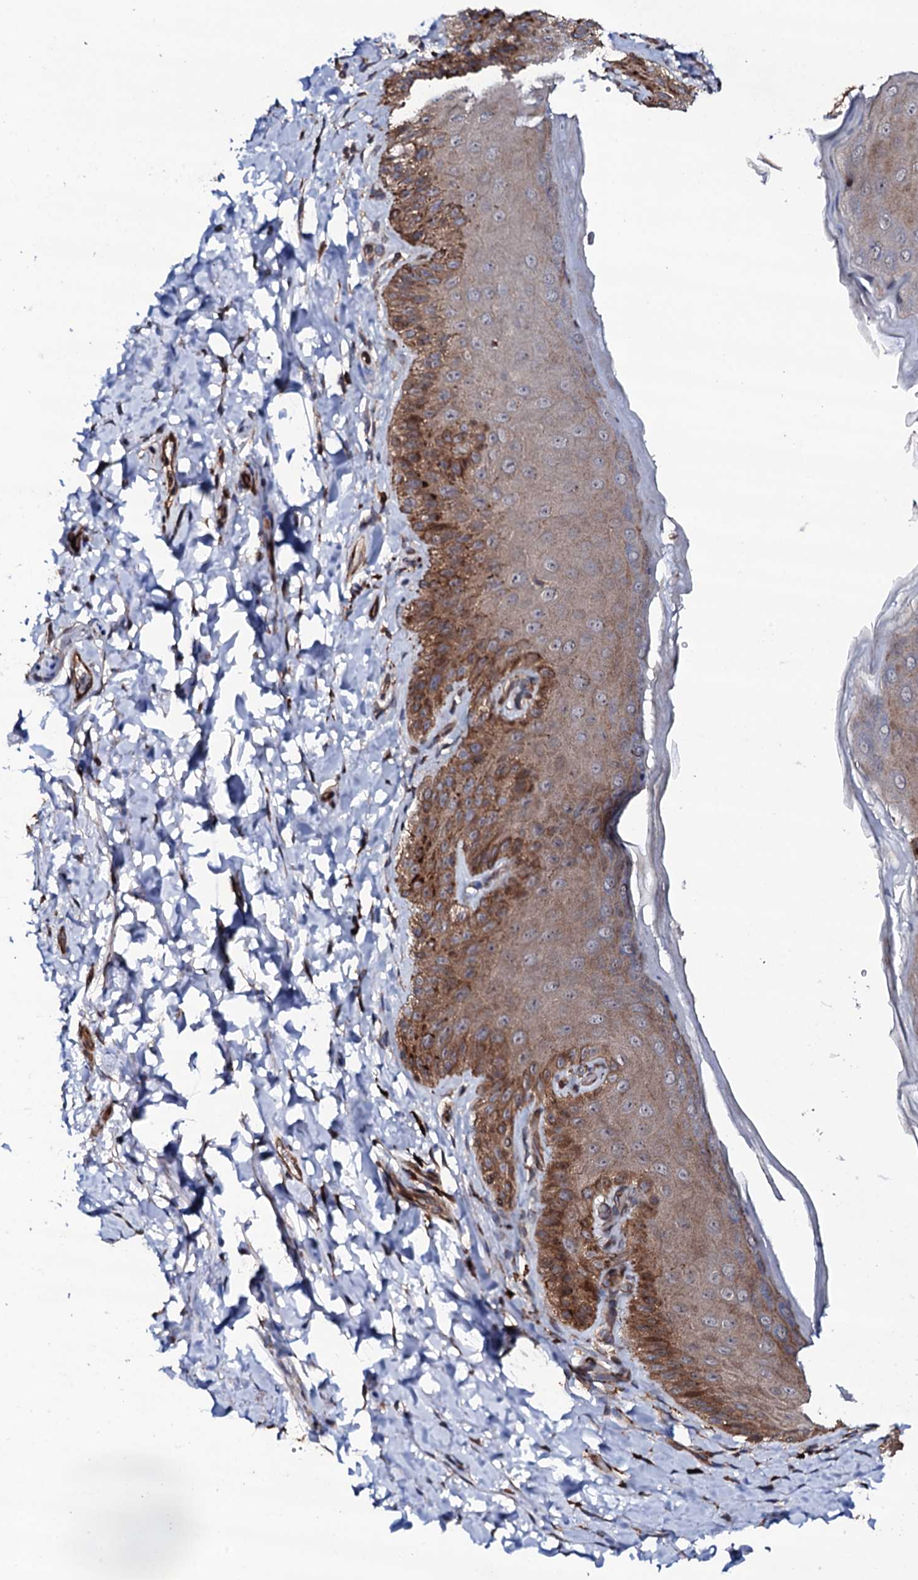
{"staining": {"intensity": "moderate", "quantity": ">75%", "location": "cytoplasmic/membranous"}, "tissue": "skin", "cell_type": "Epidermal cells", "image_type": "normal", "snomed": [{"axis": "morphology", "description": "Normal tissue, NOS"}, {"axis": "topography", "description": "Anal"}], "caption": "Immunohistochemical staining of unremarkable skin exhibits moderate cytoplasmic/membranous protein positivity in about >75% of epidermal cells.", "gene": "CIAO2A", "patient": {"sex": "male", "age": 44}}